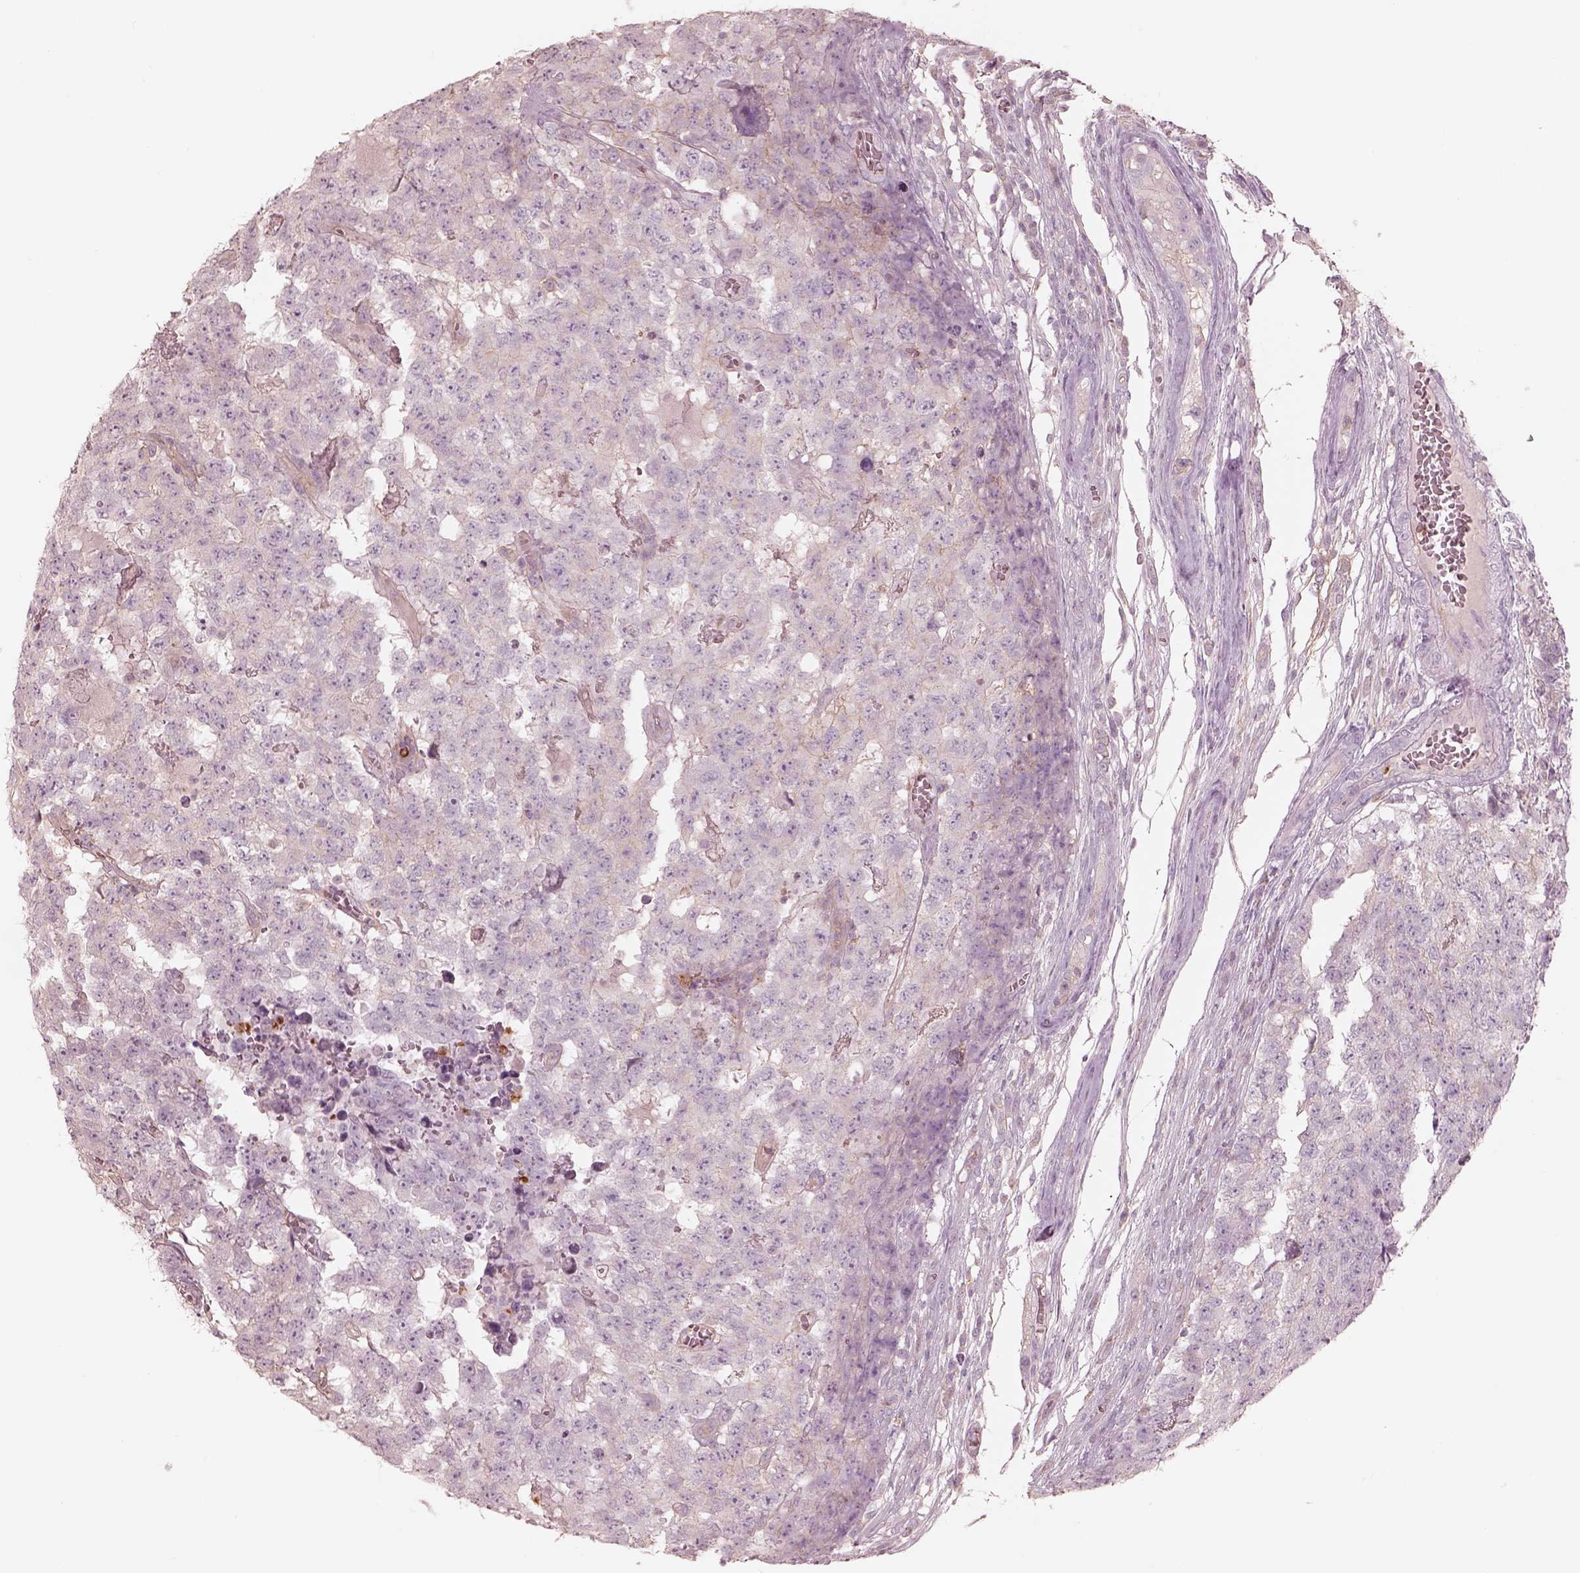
{"staining": {"intensity": "negative", "quantity": "none", "location": "none"}, "tissue": "testis cancer", "cell_type": "Tumor cells", "image_type": "cancer", "snomed": [{"axis": "morphology", "description": "Carcinoma, Embryonal, NOS"}, {"axis": "topography", "description": "Testis"}], "caption": "The IHC micrograph has no significant staining in tumor cells of embryonal carcinoma (testis) tissue.", "gene": "GPRIN1", "patient": {"sex": "male", "age": 23}}